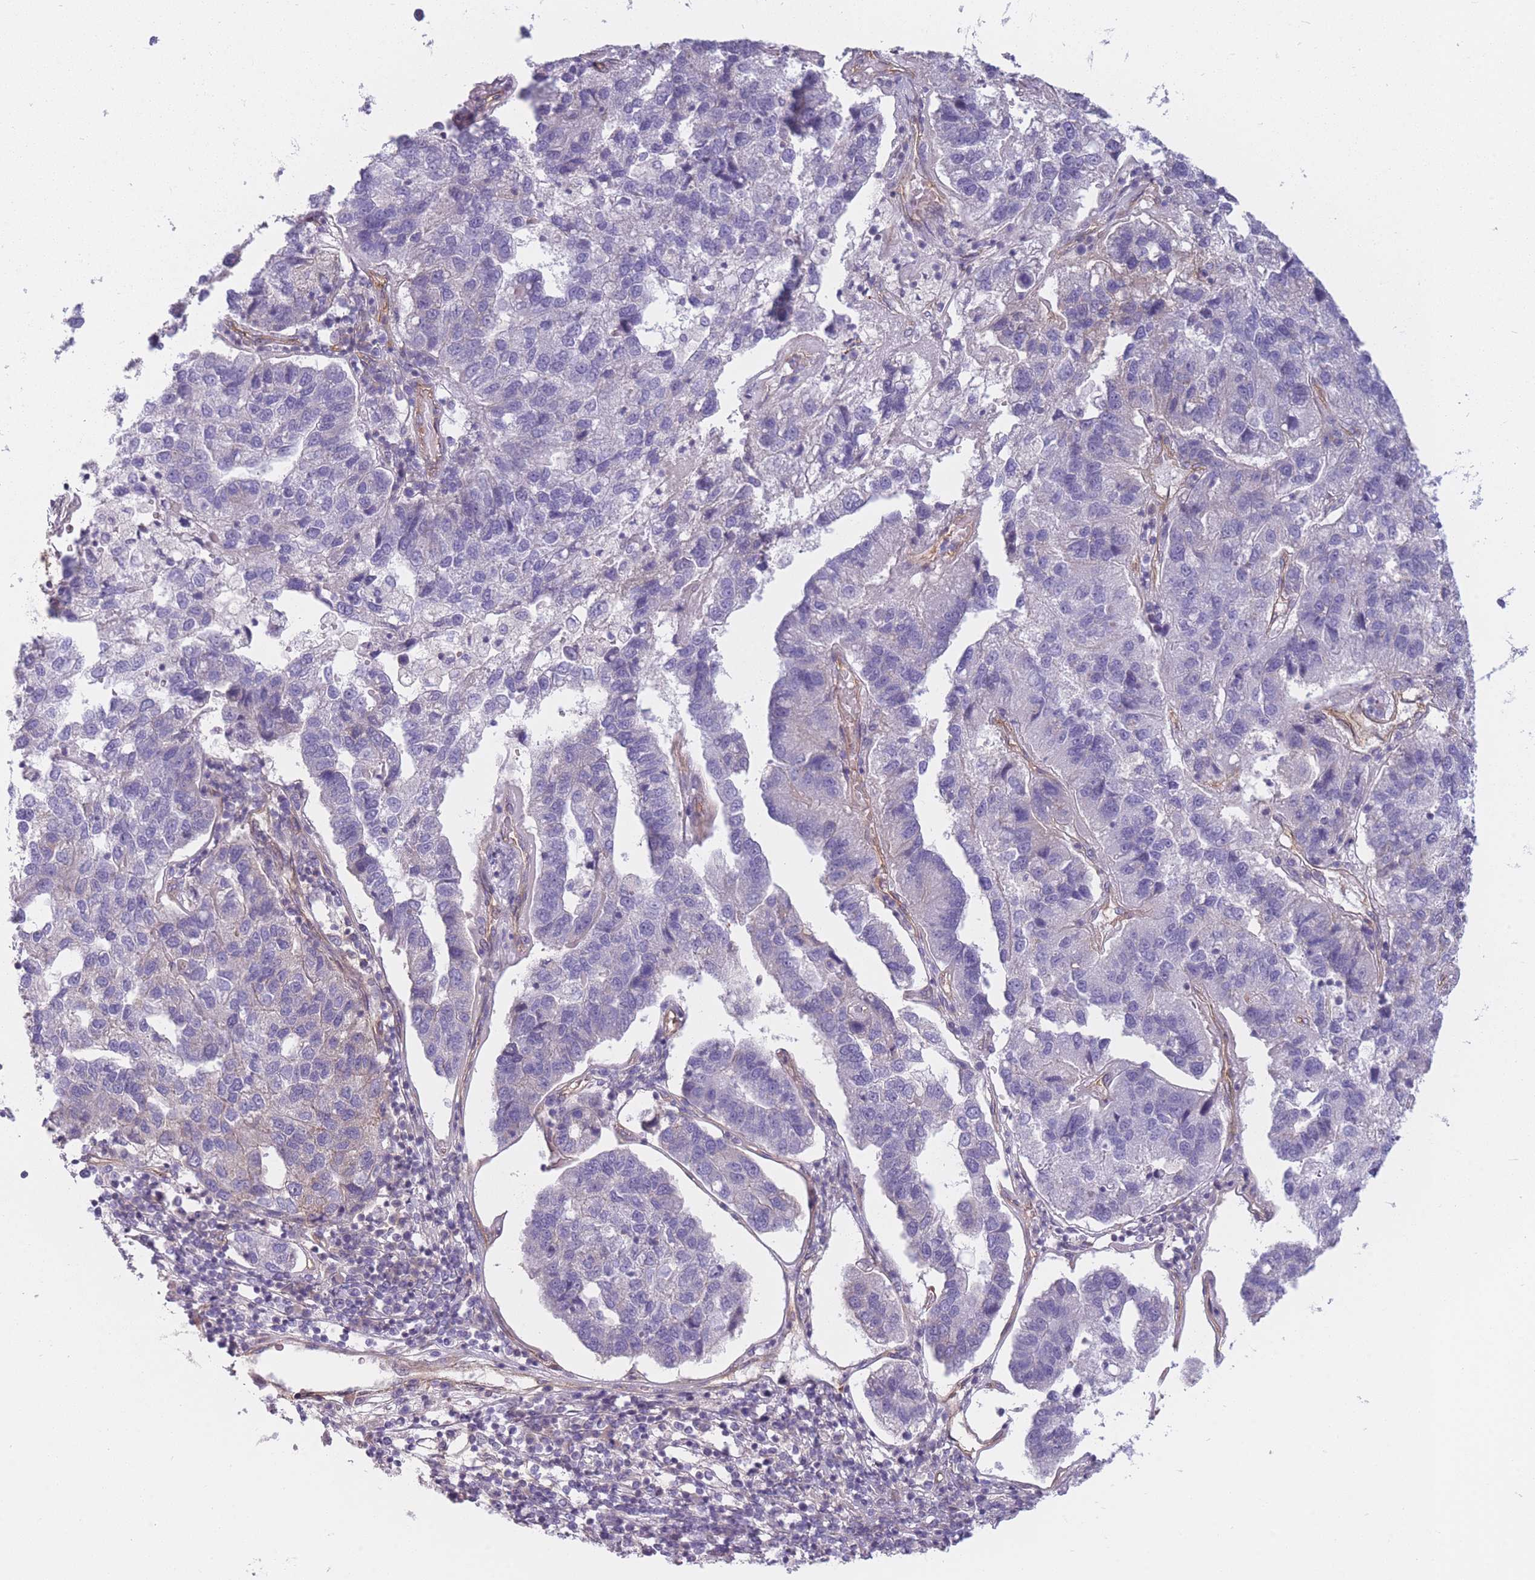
{"staining": {"intensity": "negative", "quantity": "none", "location": "none"}, "tissue": "pancreatic cancer", "cell_type": "Tumor cells", "image_type": "cancer", "snomed": [{"axis": "morphology", "description": "Adenocarcinoma, NOS"}, {"axis": "topography", "description": "Pancreas"}], "caption": "High magnification brightfield microscopy of pancreatic cancer stained with DAB (3,3'-diaminobenzidine) (brown) and counterstained with hematoxylin (blue): tumor cells show no significant expression. The staining is performed using DAB brown chromogen with nuclei counter-stained in using hematoxylin.", "gene": "SLC7A6", "patient": {"sex": "female", "age": 61}}